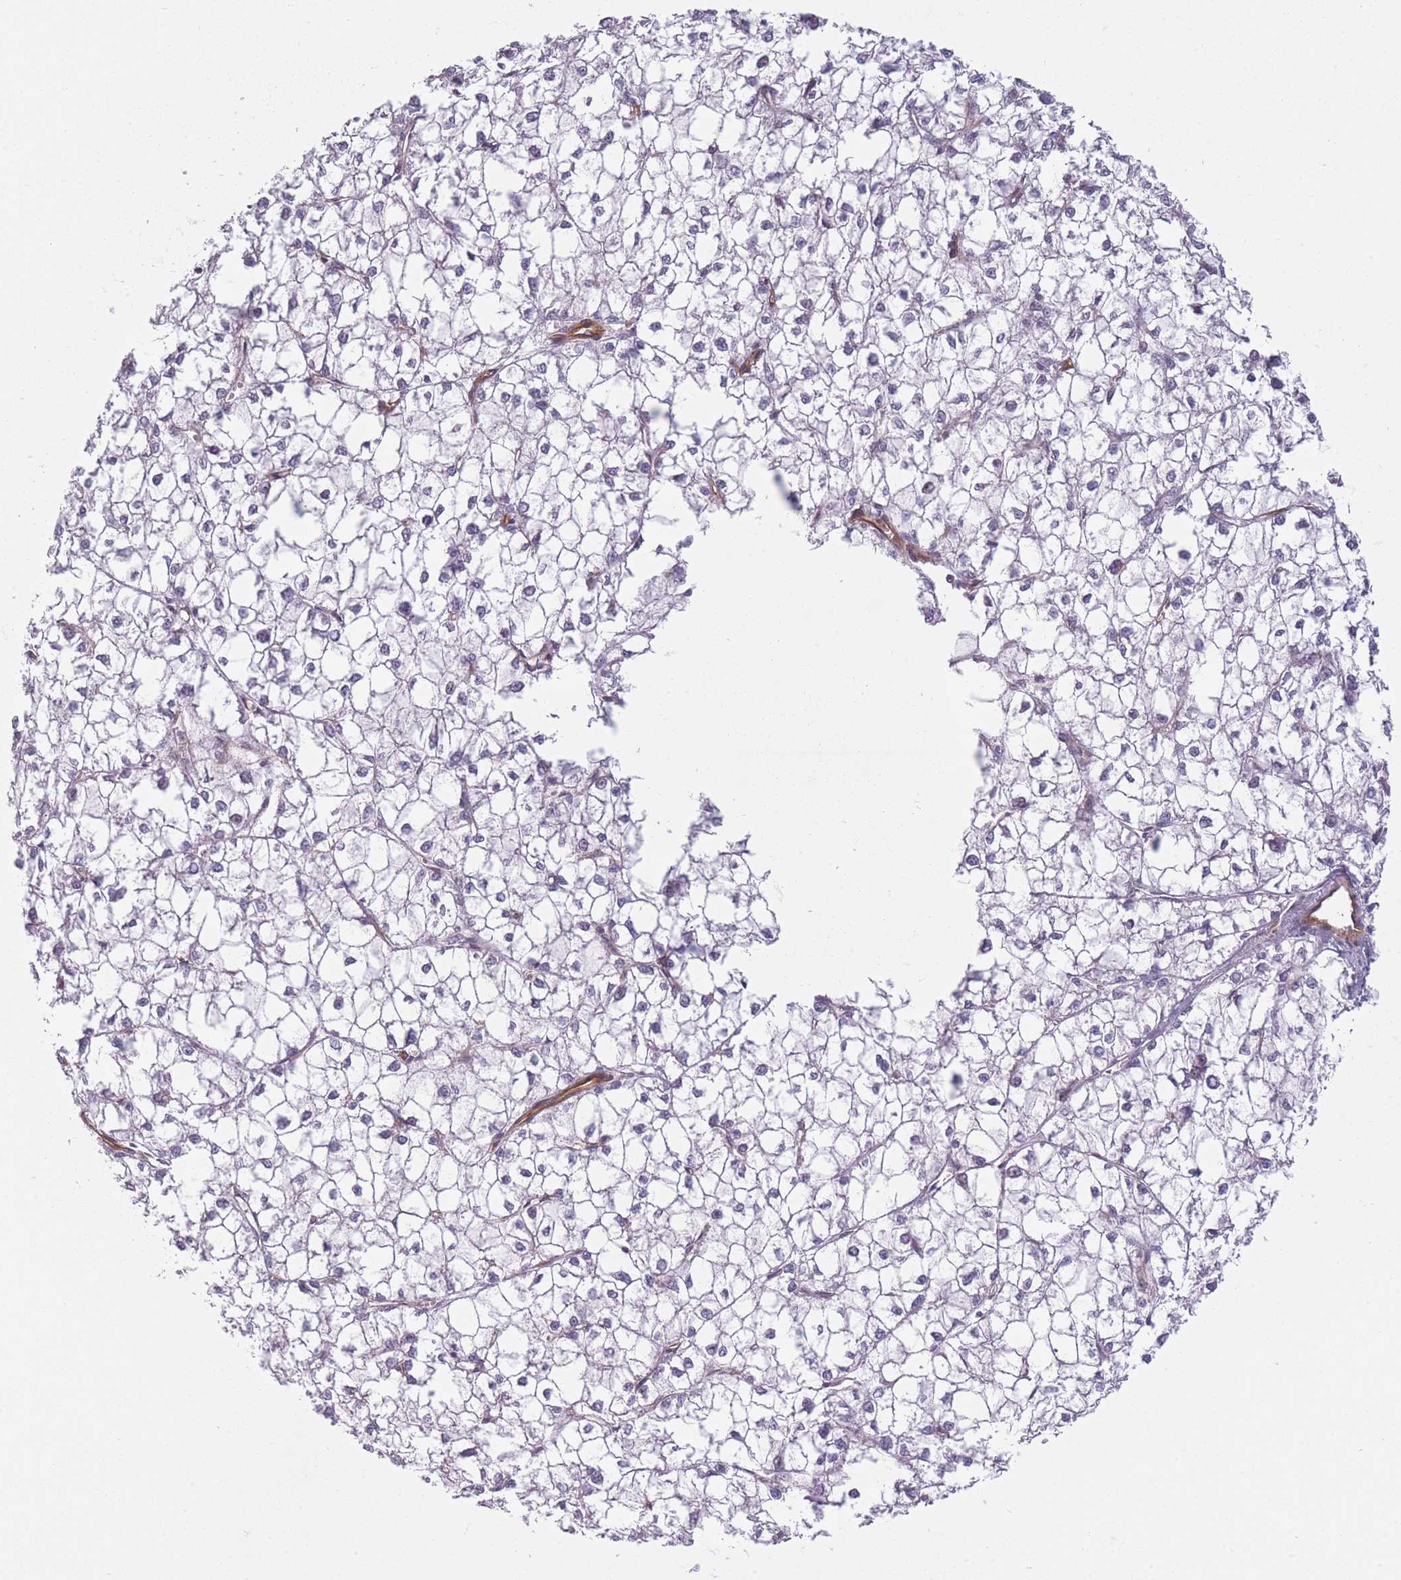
{"staining": {"intensity": "negative", "quantity": "none", "location": "none"}, "tissue": "liver cancer", "cell_type": "Tumor cells", "image_type": "cancer", "snomed": [{"axis": "morphology", "description": "Carcinoma, Hepatocellular, NOS"}, {"axis": "topography", "description": "Liver"}], "caption": "A photomicrograph of liver cancer stained for a protein reveals no brown staining in tumor cells.", "gene": "SLC7A6", "patient": {"sex": "female", "age": 43}}